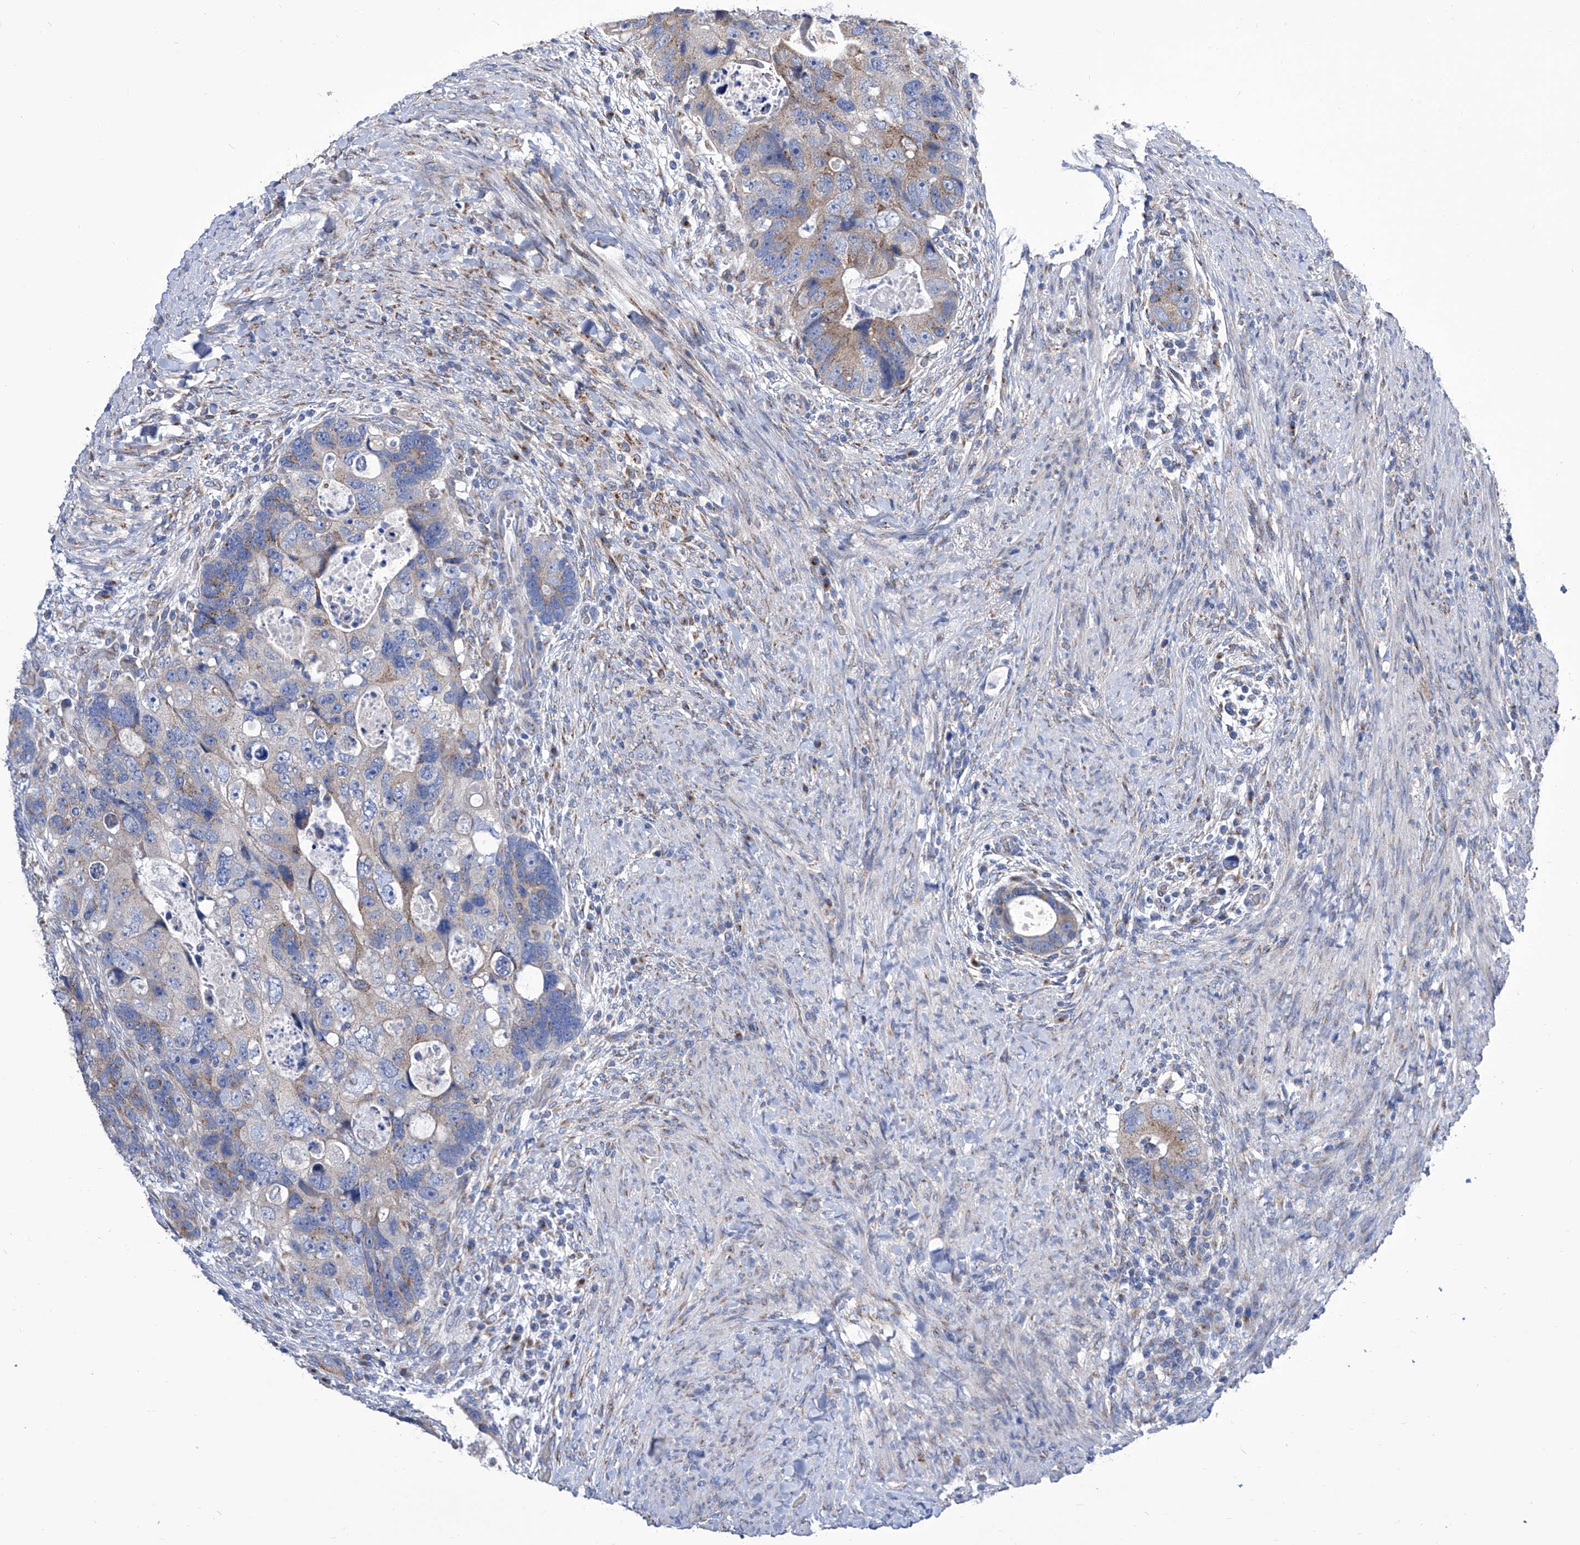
{"staining": {"intensity": "weak", "quantity": "<25%", "location": "cytoplasmic/membranous"}, "tissue": "colorectal cancer", "cell_type": "Tumor cells", "image_type": "cancer", "snomed": [{"axis": "morphology", "description": "Adenocarcinoma, NOS"}, {"axis": "topography", "description": "Rectum"}], "caption": "Immunohistochemical staining of human colorectal cancer (adenocarcinoma) reveals no significant staining in tumor cells.", "gene": "TJAP1", "patient": {"sex": "male", "age": 59}}